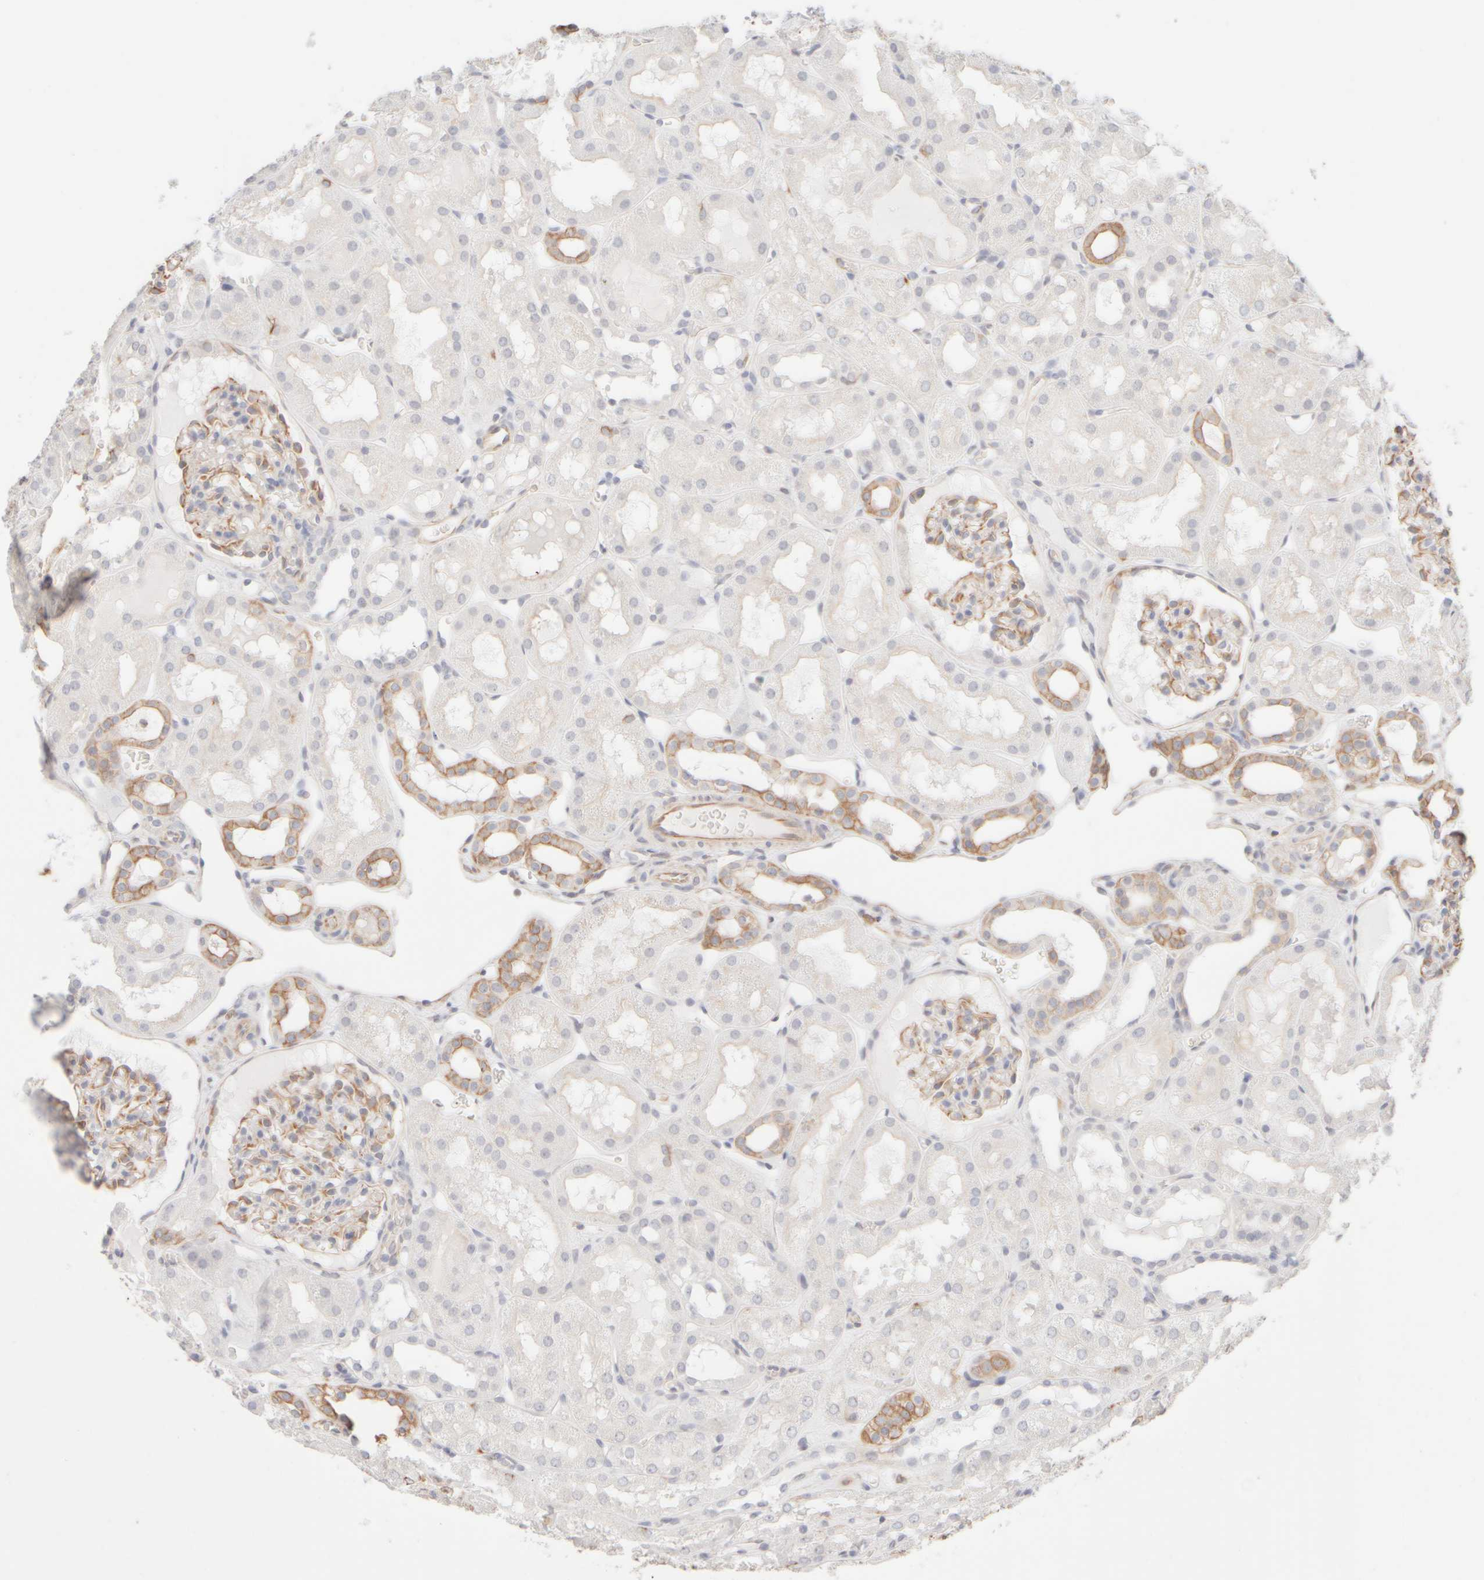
{"staining": {"intensity": "moderate", "quantity": "25%-75%", "location": "cytoplasmic/membranous"}, "tissue": "kidney", "cell_type": "Cells in glomeruli", "image_type": "normal", "snomed": [{"axis": "morphology", "description": "Normal tissue, NOS"}, {"axis": "topography", "description": "Kidney"}, {"axis": "topography", "description": "Urinary bladder"}], "caption": "A high-resolution photomicrograph shows IHC staining of unremarkable kidney, which demonstrates moderate cytoplasmic/membranous expression in about 25%-75% of cells in glomeruli.", "gene": "KRT15", "patient": {"sex": "male", "age": 16}}